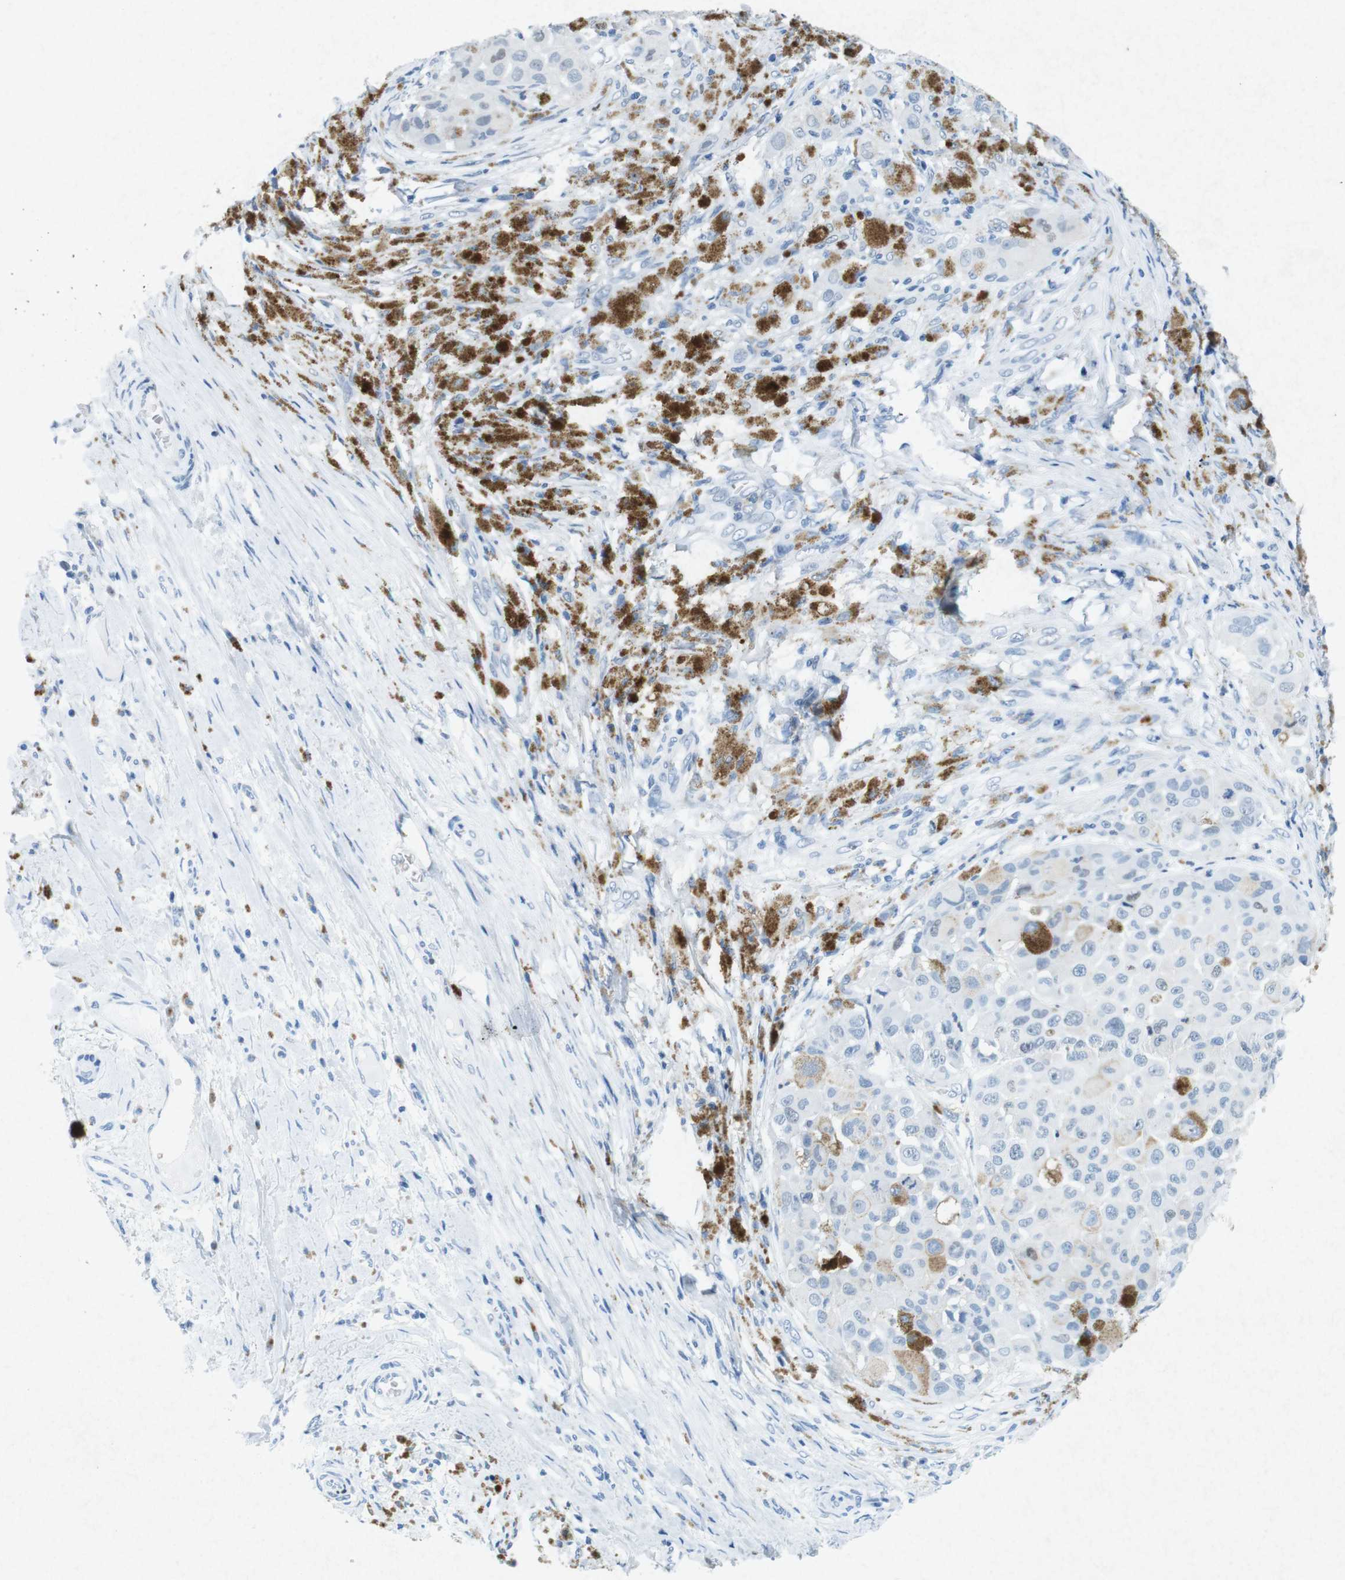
{"staining": {"intensity": "negative", "quantity": "none", "location": "none"}, "tissue": "melanoma", "cell_type": "Tumor cells", "image_type": "cancer", "snomed": [{"axis": "morphology", "description": "Malignant melanoma, NOS"}, {"axis": "topography", "description": "Skin"}], "caption": "This is an immunohistochemistry (IHC) micrograph of malignant melanoma. There is no expression in tumor cells.", "gene": "CTAG1B", "patient": {"sex": "male", "age": 96}}